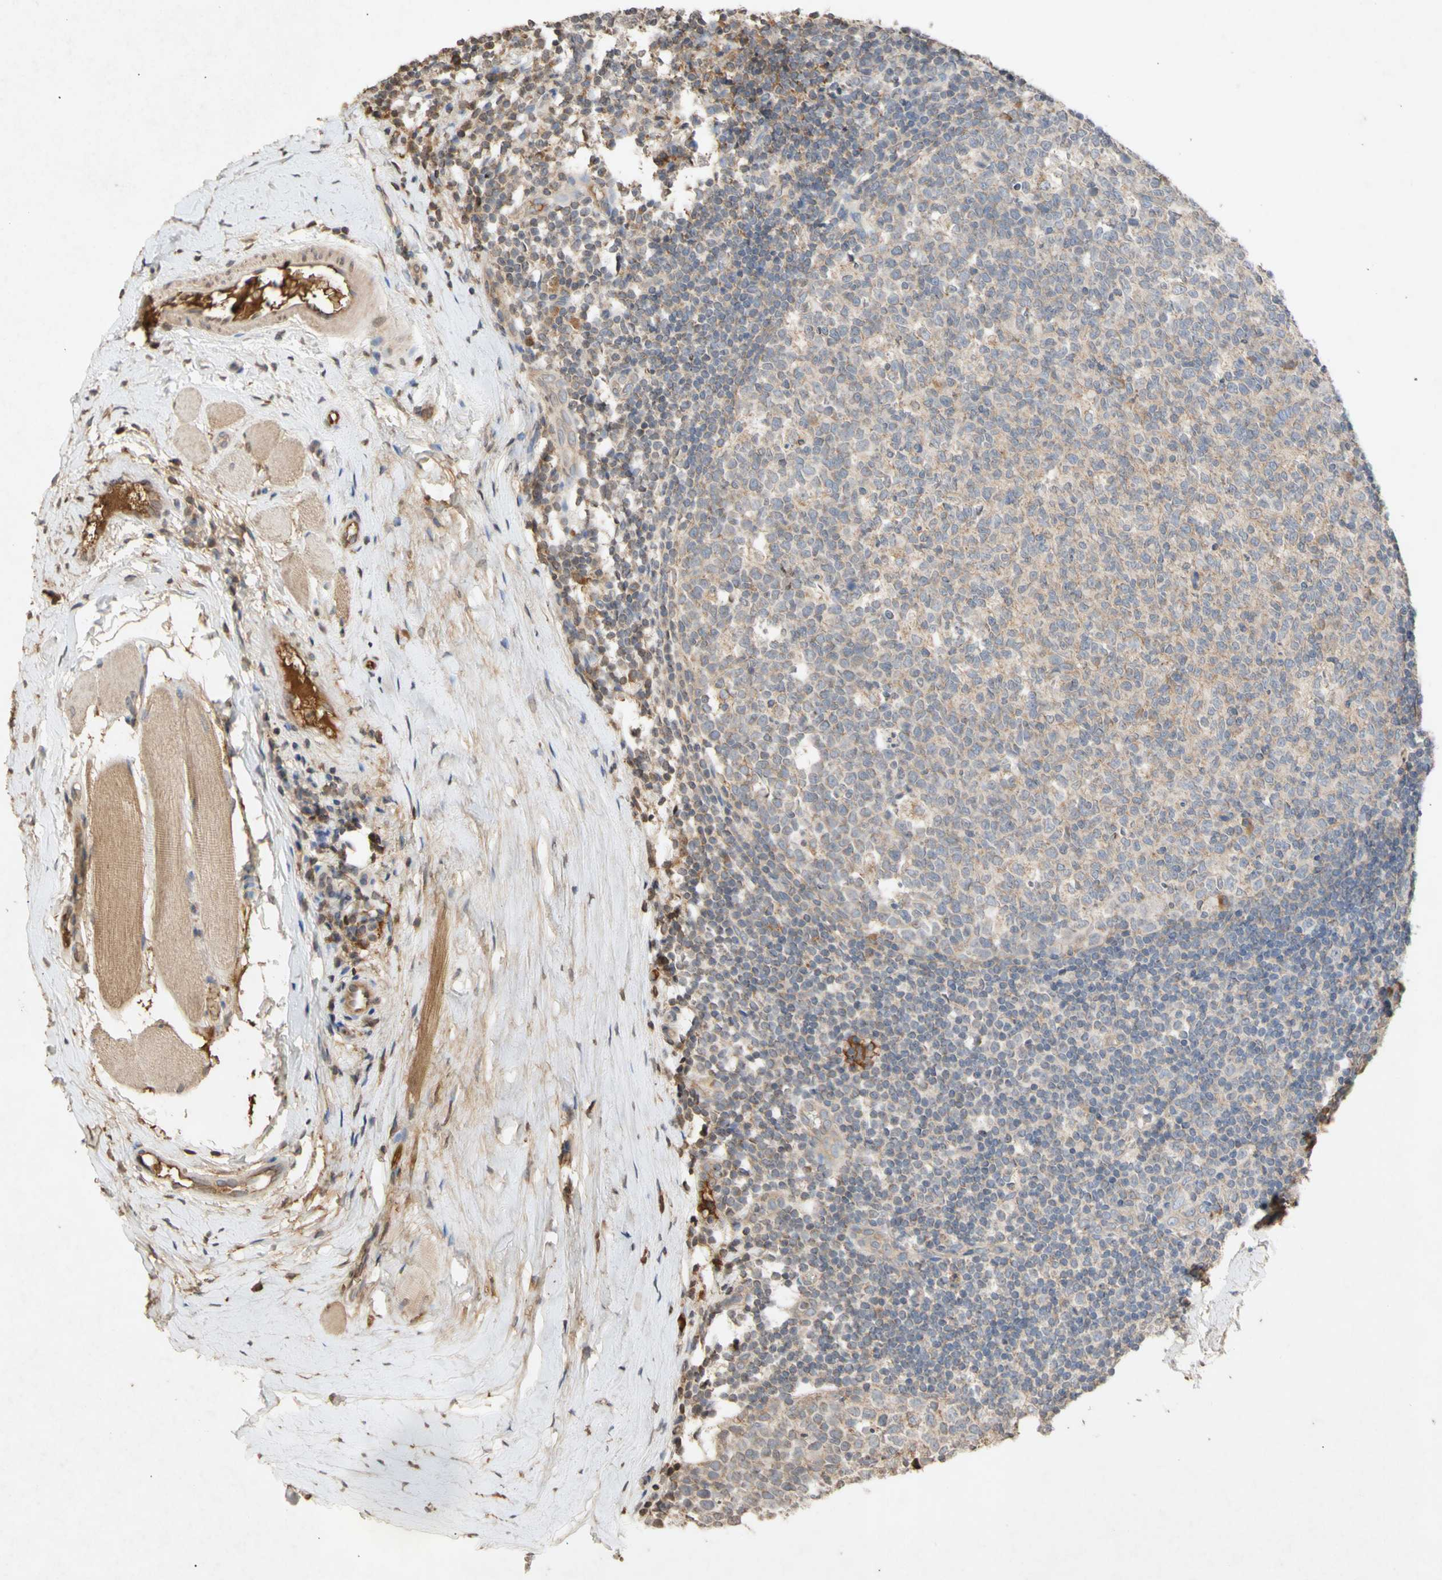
{"staining": {"intensity": "weak", "quantity": "25%-75%", "location": "cytoplasmic/membranous"}, "tissue": "tonsil", "cell_type": "Germinal center cells", "image_type": "normal", "snomed": [{"axis": "morphology", "description": "Normal tissue, NOS"}, {"axis": "topography", "description": "Tonsil"}], "caption": "Approximately 25%-75% of germinal center cells in normal human tonsil reveal weak cytoplasmic/membranous protein staining as visualized by brown immunohistochemical staining.", "gene": "NECTIN3", "patient": {"sex": "female", "age": 19}}